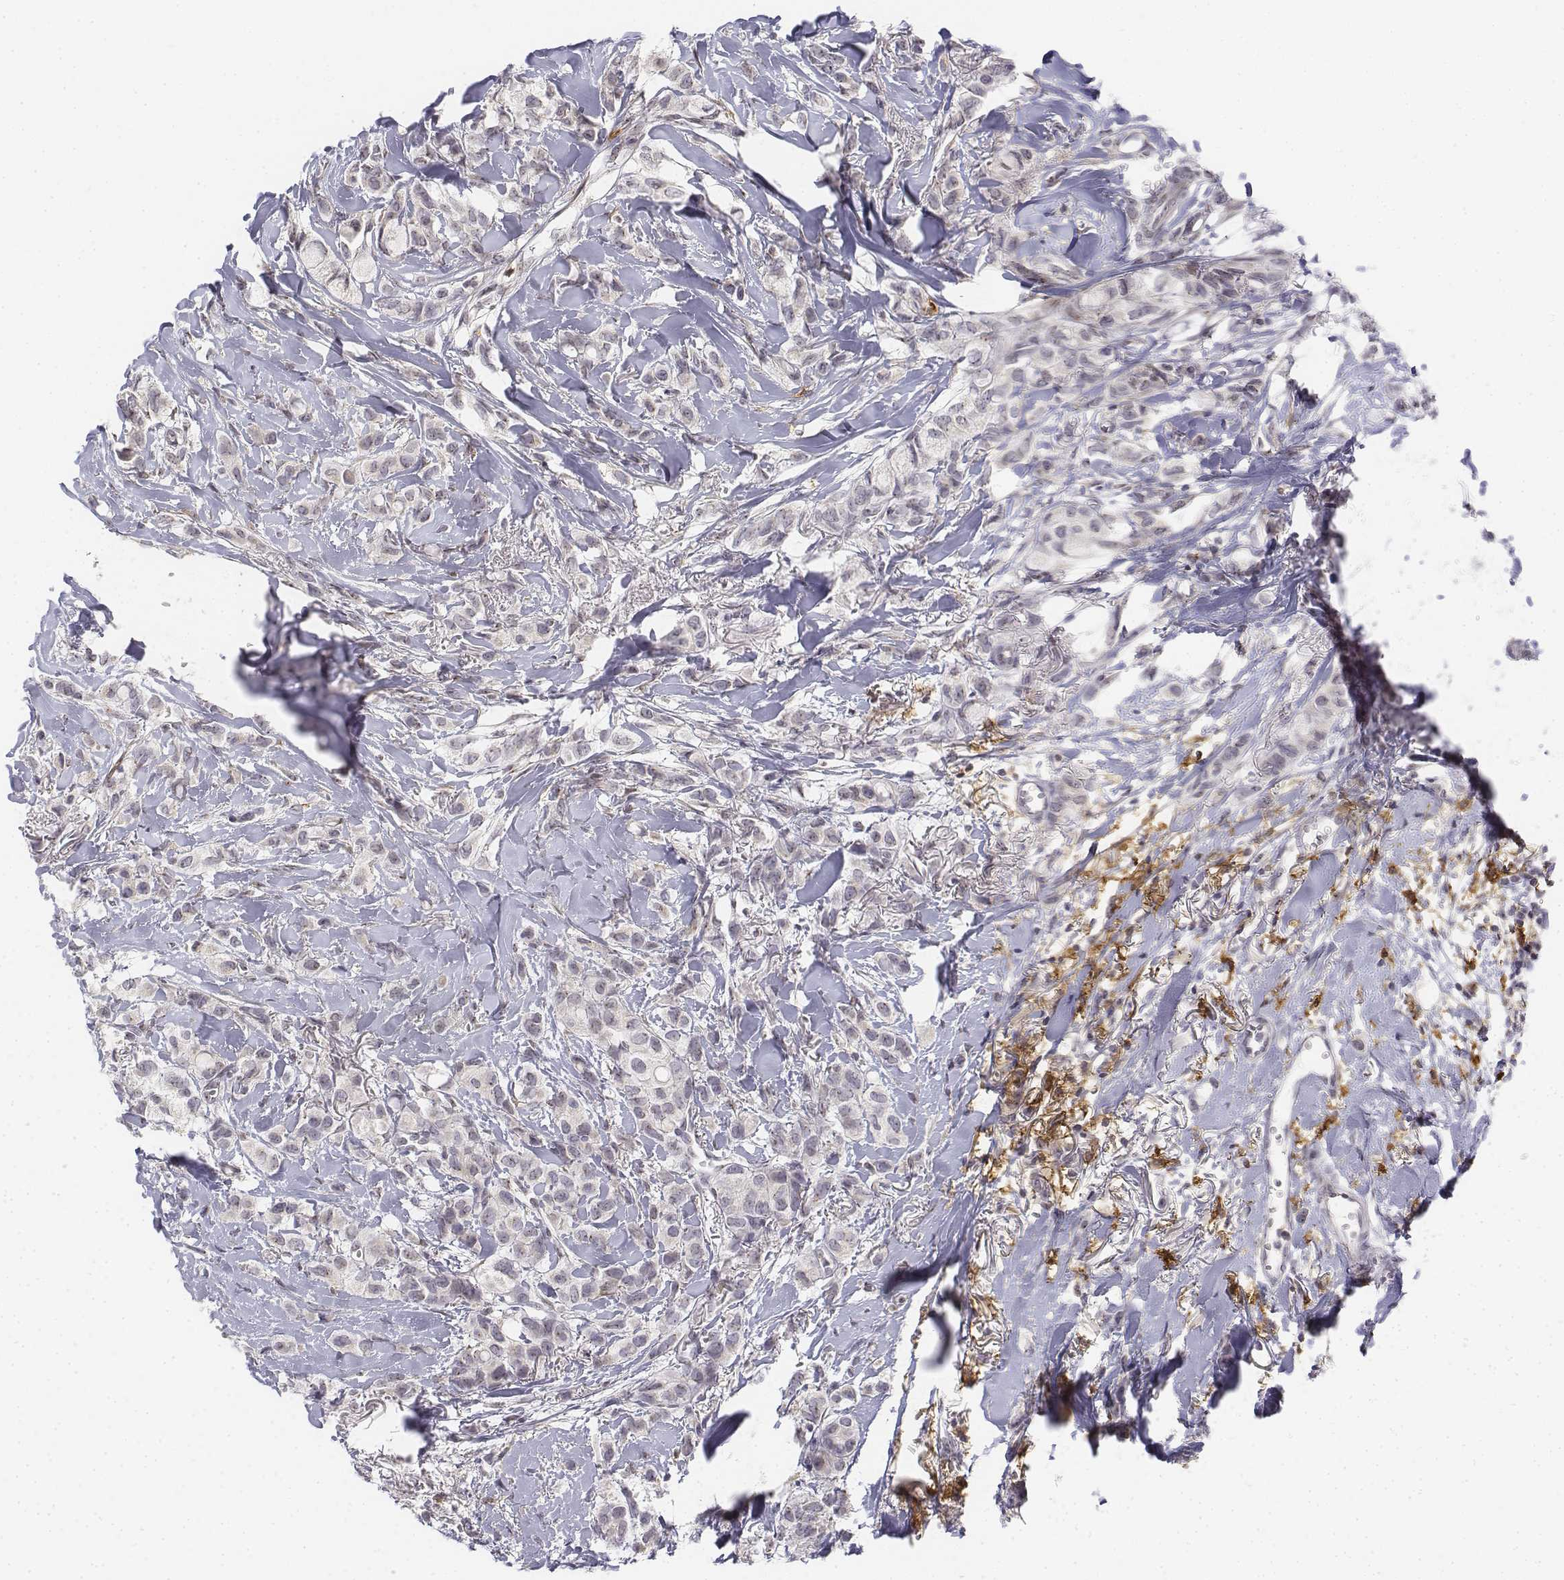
{"staining": {"intensity": "negative", "quantity": "none", "location": "none"}, "tissue": "breast cancer", "cell_type": "Tumor cells", "image_type": "cancer", "snomed": [{"axis": "morphology", "description": "Duct carcinoma"}, {"axis": "topography", "description": "Breast"}], "caption": "The micrograph displays no staining of tumor cells in infiltrating ductal carcinoma (breast).", "gene": "CD14", "patient": {"sex": "female", "age": 85}}